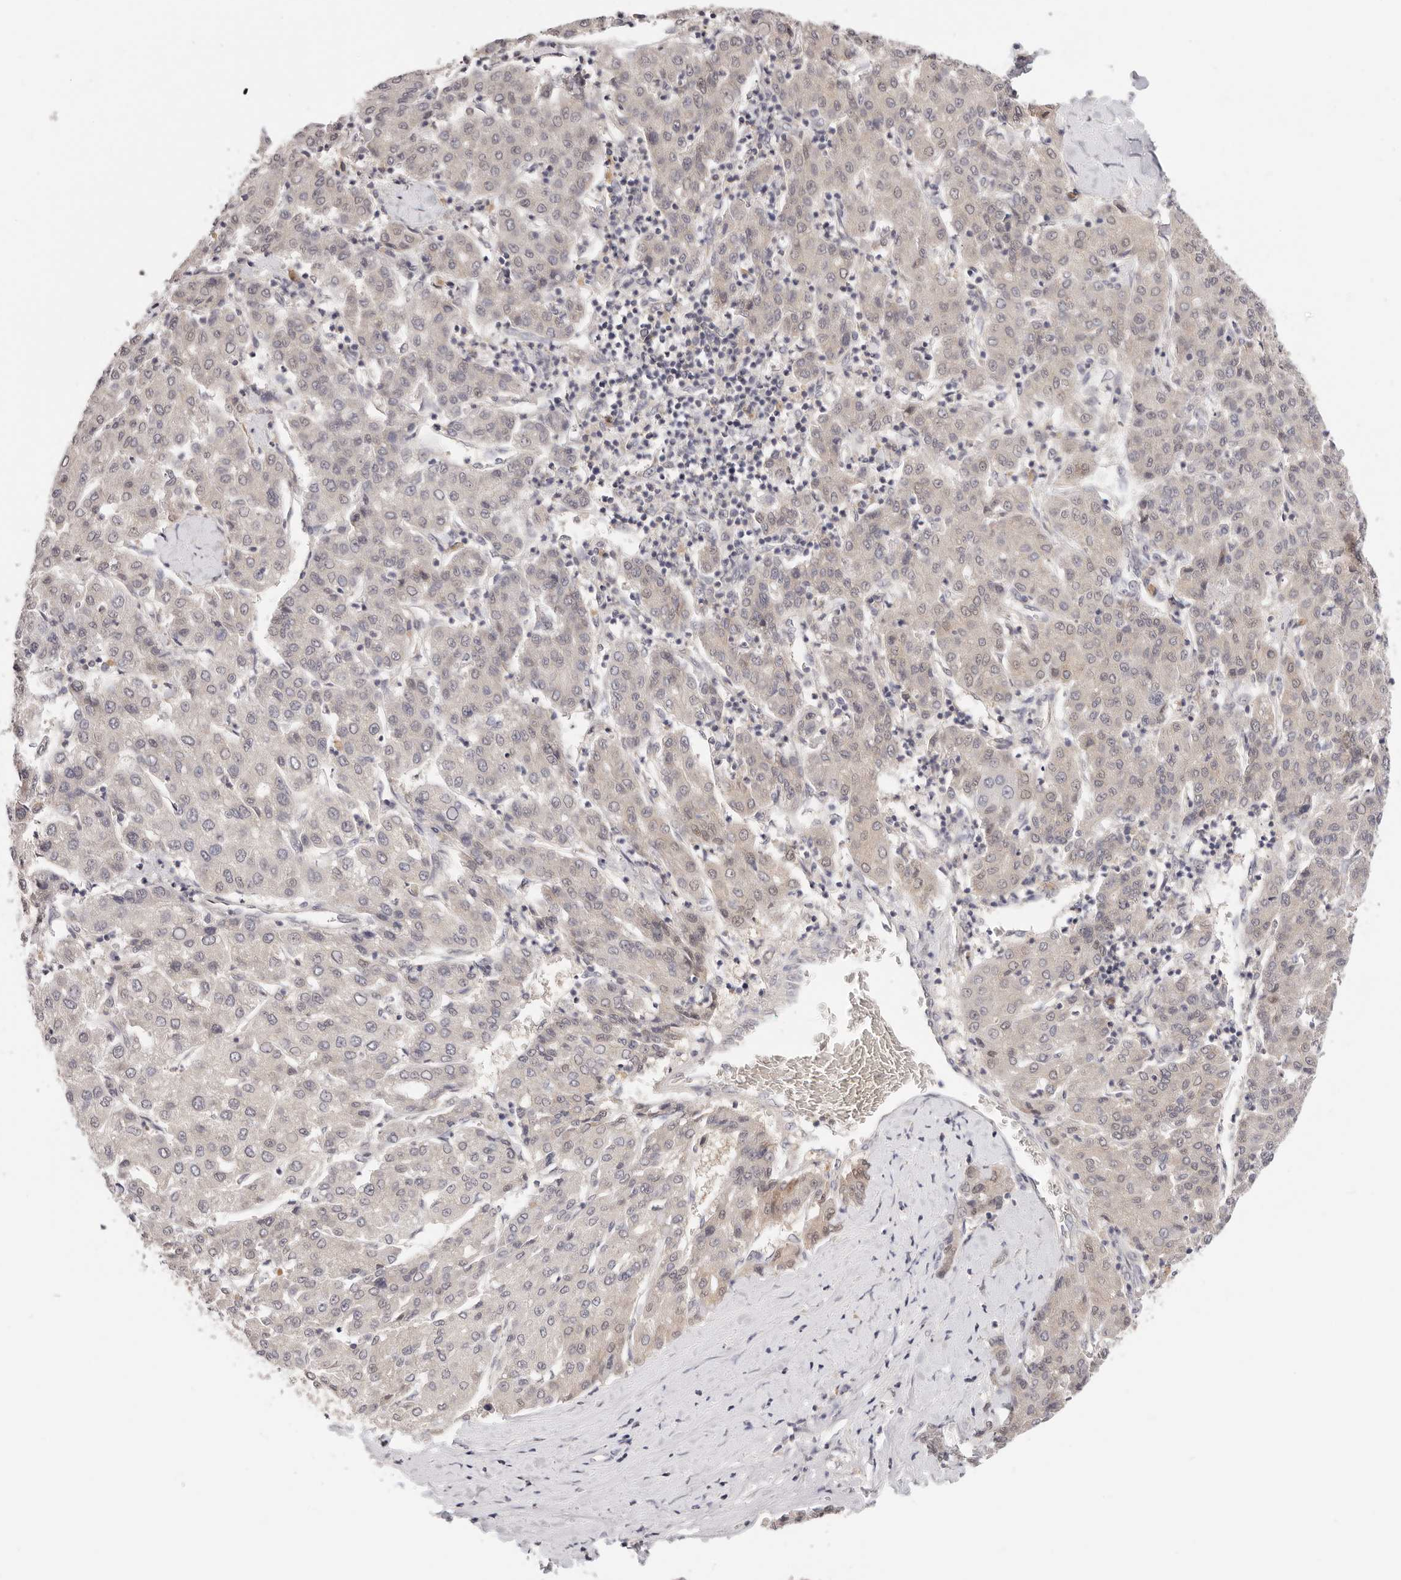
{"staining": {"intensity": "weak", "quantity": "25%-75%", "location": "nuclear"}, "tissue": "liver cancer", "cell_type": "Tumor cells", "image_type": "cancer", "snomed": [{"axis": "morphology", "description": "Carcinoma, Hepatocellular, NOS"}, {"axis": "topography", "description": "Liver"}], "caption": "The photomicrograph demonstrates a brown stain indicating the presence of a protein in the nuclear of tumor cells in liver cancer (hepatocellular carcinoma).", "gene": "GGPS1", "patient": {"sex": "male", "age": 65}}